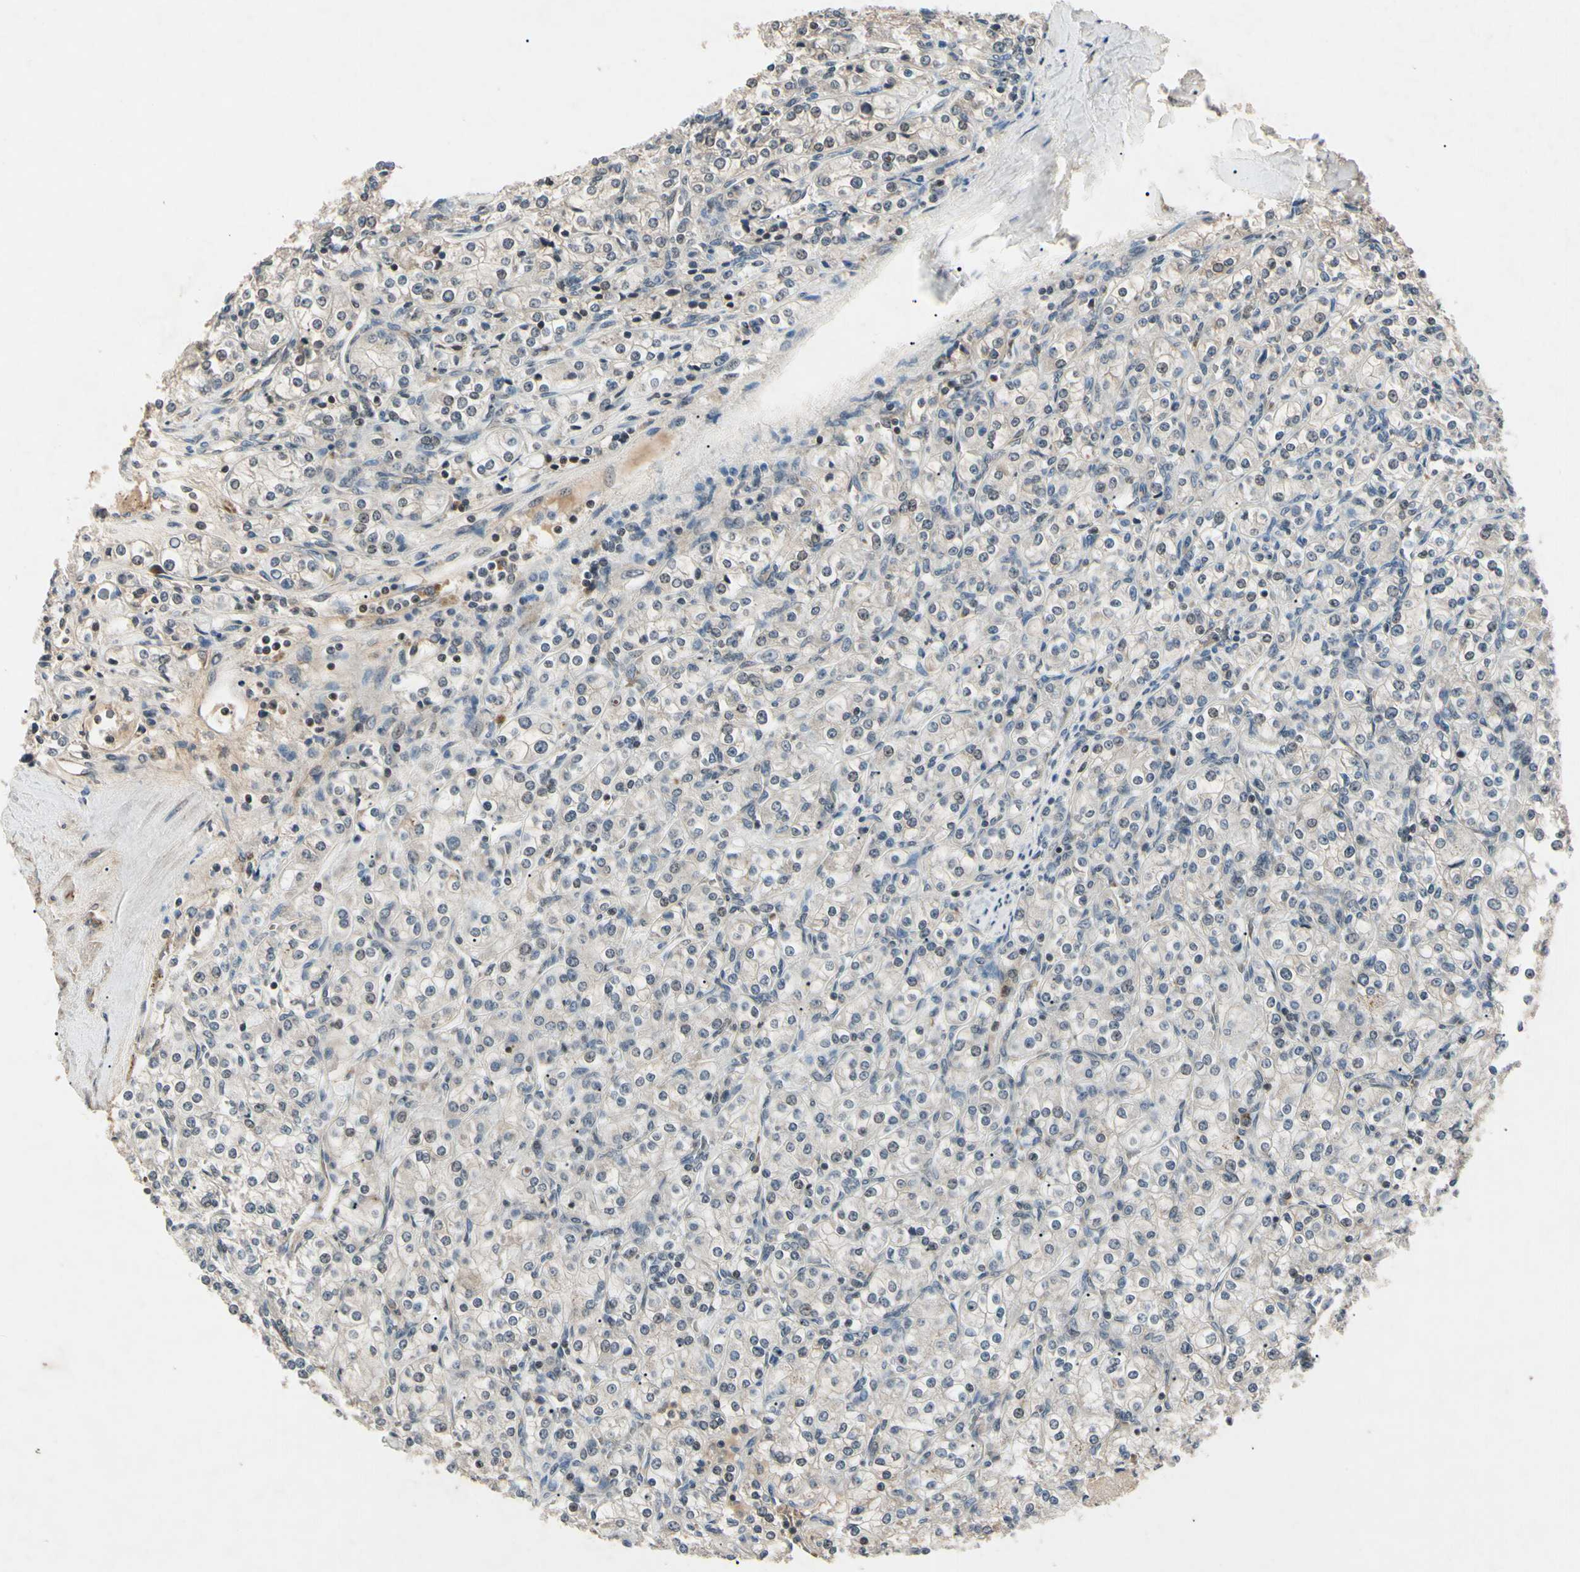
{"staining": {"intensity": "negative", "quantity": "none", "location": "none"}, "tissue": "renal cancer", "cell_type": "Tumor cells", "image_type": "cancer", "snomed": [{"axis": "morphology", "description": "Adenocarcinoma, NOS"}, {"axis": "topography", "description": "Kidney"}], "caption": "There is no significant expression in tumor cells of renal cancer (adenocarcinoma).", "gene": "AEBP1", "patient": {"sex": "male", "age": 77}}